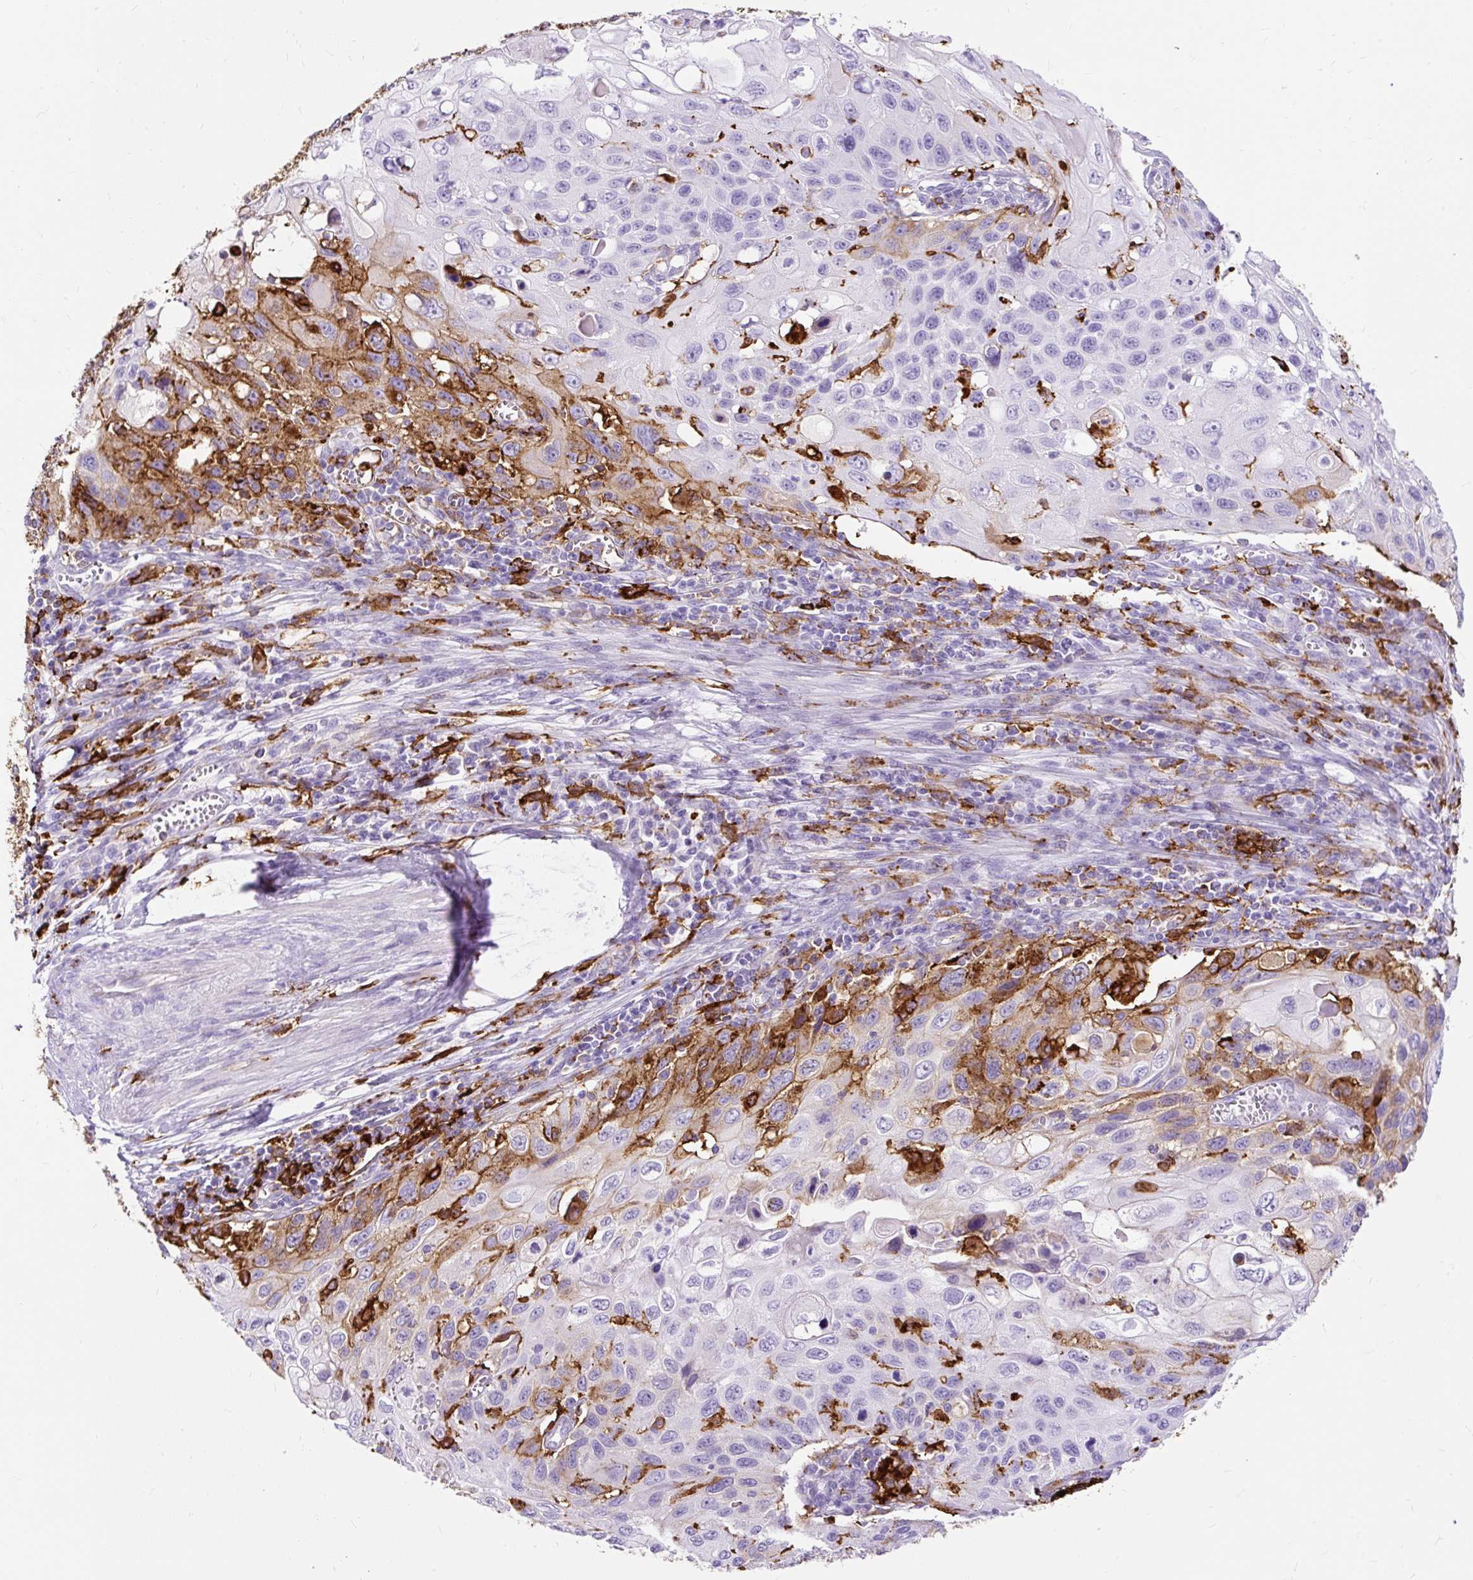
{"staining": {"intensity": "moderate", "quantity": "<25%", "location": "cytoplasmic/membranous"}, "tissue": "cervical cancer", "cell_type": "Tumor cells", "image_type": "cancer", "snomed": [{"axis": "morphology", "description": "Squamous cell carcinoma, NOS"}, {"axis": "topography", "description": "Cervix"}], "caption": "Immunohistochemistry histopathology image of neoplastic tissue: human cervical cancer stained using IHC demonstrates low levels of moderate protein expression localized specifically in the cytoplasmic/membranous of tumor cells, appearing as a cytoplasmic/membranous brown color.", "gene": "HLA-DRA", "patient": {"sex": "female", "age": 70}}